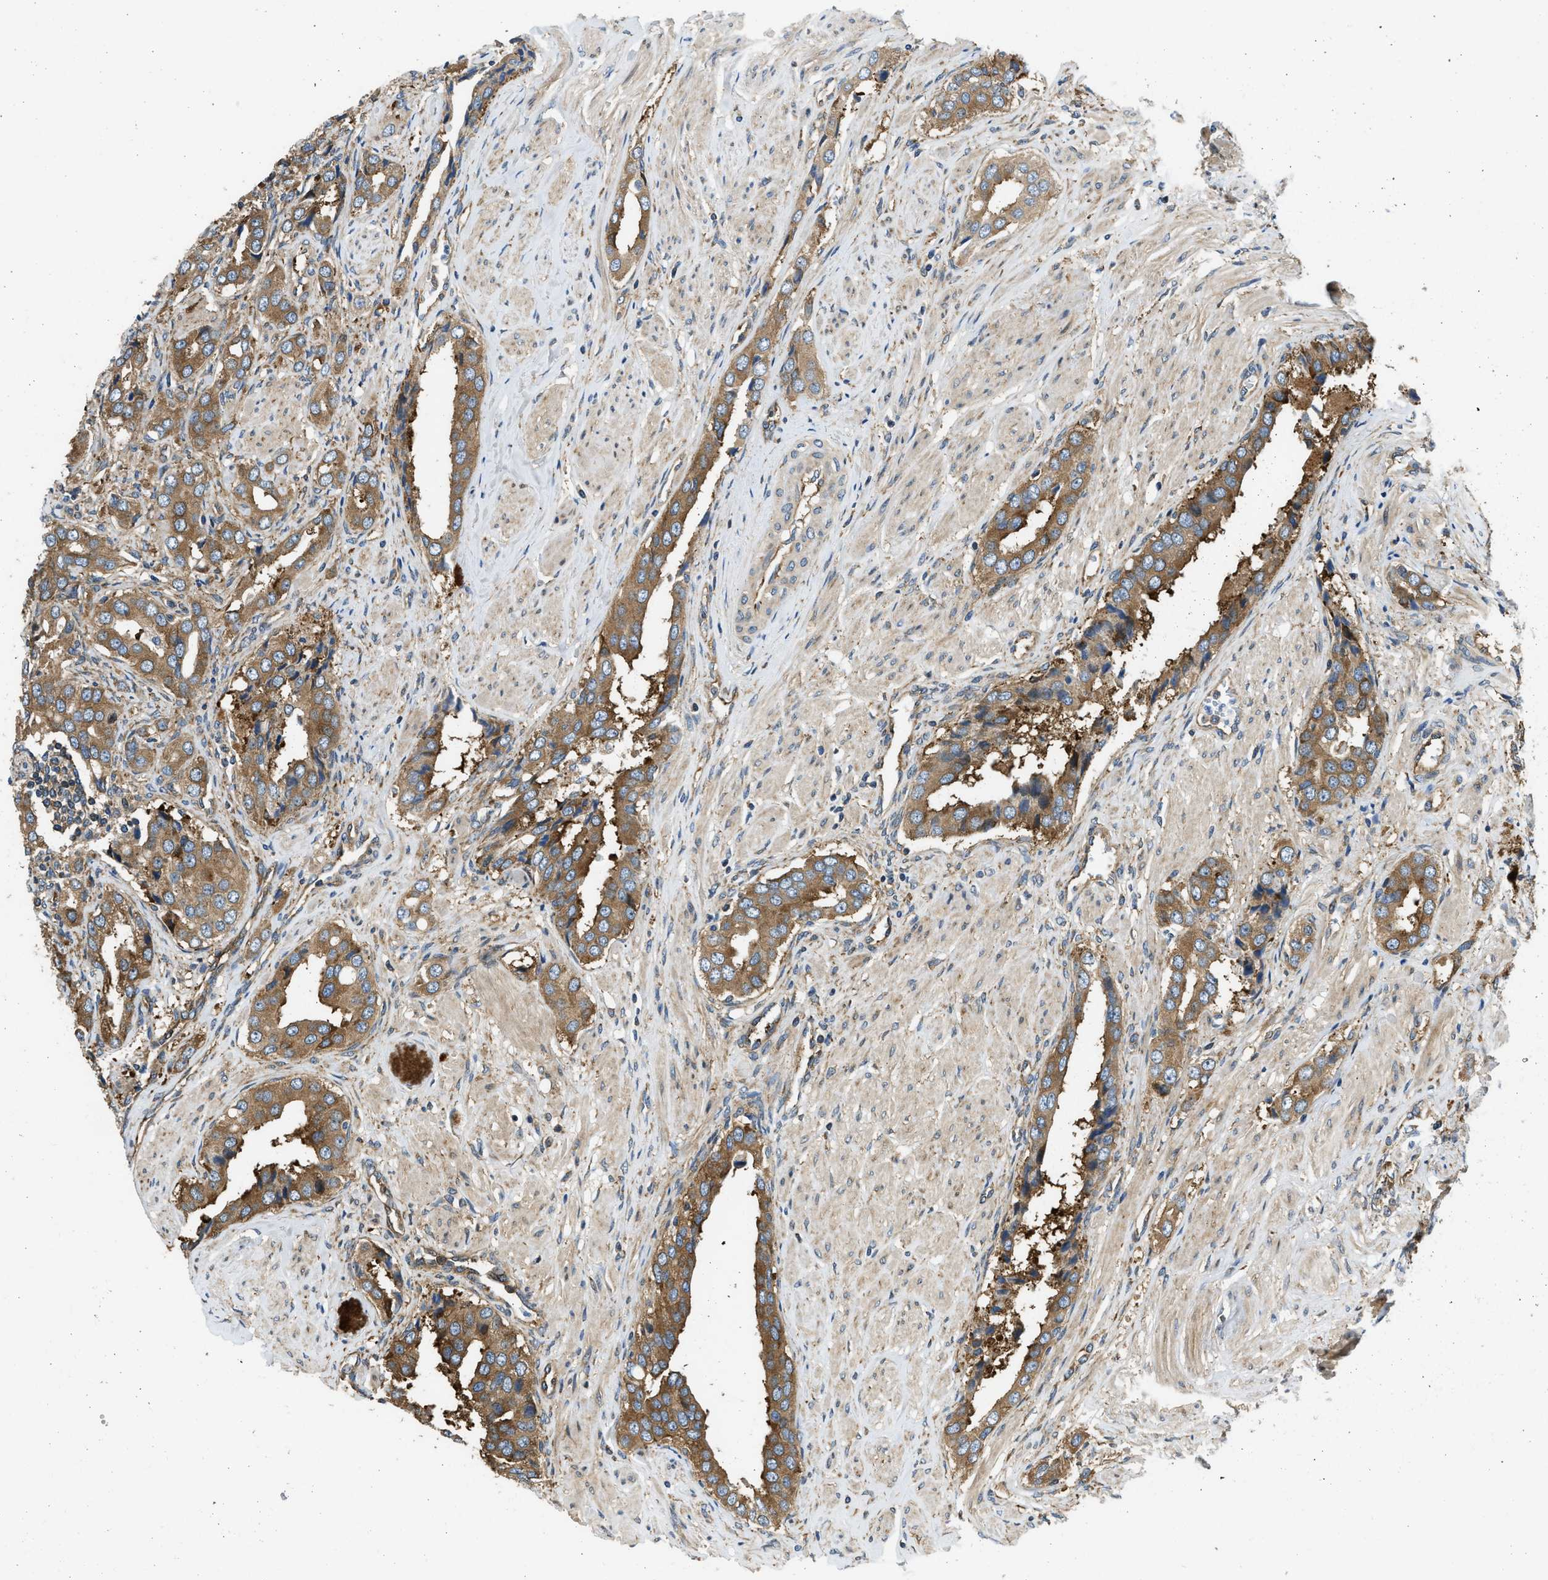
{"staining": {"intensity": "moderate", "quantity": ">75%", "location": "cytoplasmic/membranous"}, "tissue": "prostate cancer", "cell_type": "Tumor cells", "image_type": "cancer", "snomed": [{"axis": "morphology", "description": "Adenocarcinoma, High grade"}, {"axis": "topography", "description": "Prostate"}], "caption": "IHC (DAB (3,3'-diaminobenzidine)) staining of human adenocarcinoma (high-grade) (prostate) demonstrates moderate cytoplasmic/membranous protein expression in approximately >75% of tumor cells.", "gene": "RASGRF2", "patient": {"sex": "male", "age": 52}}